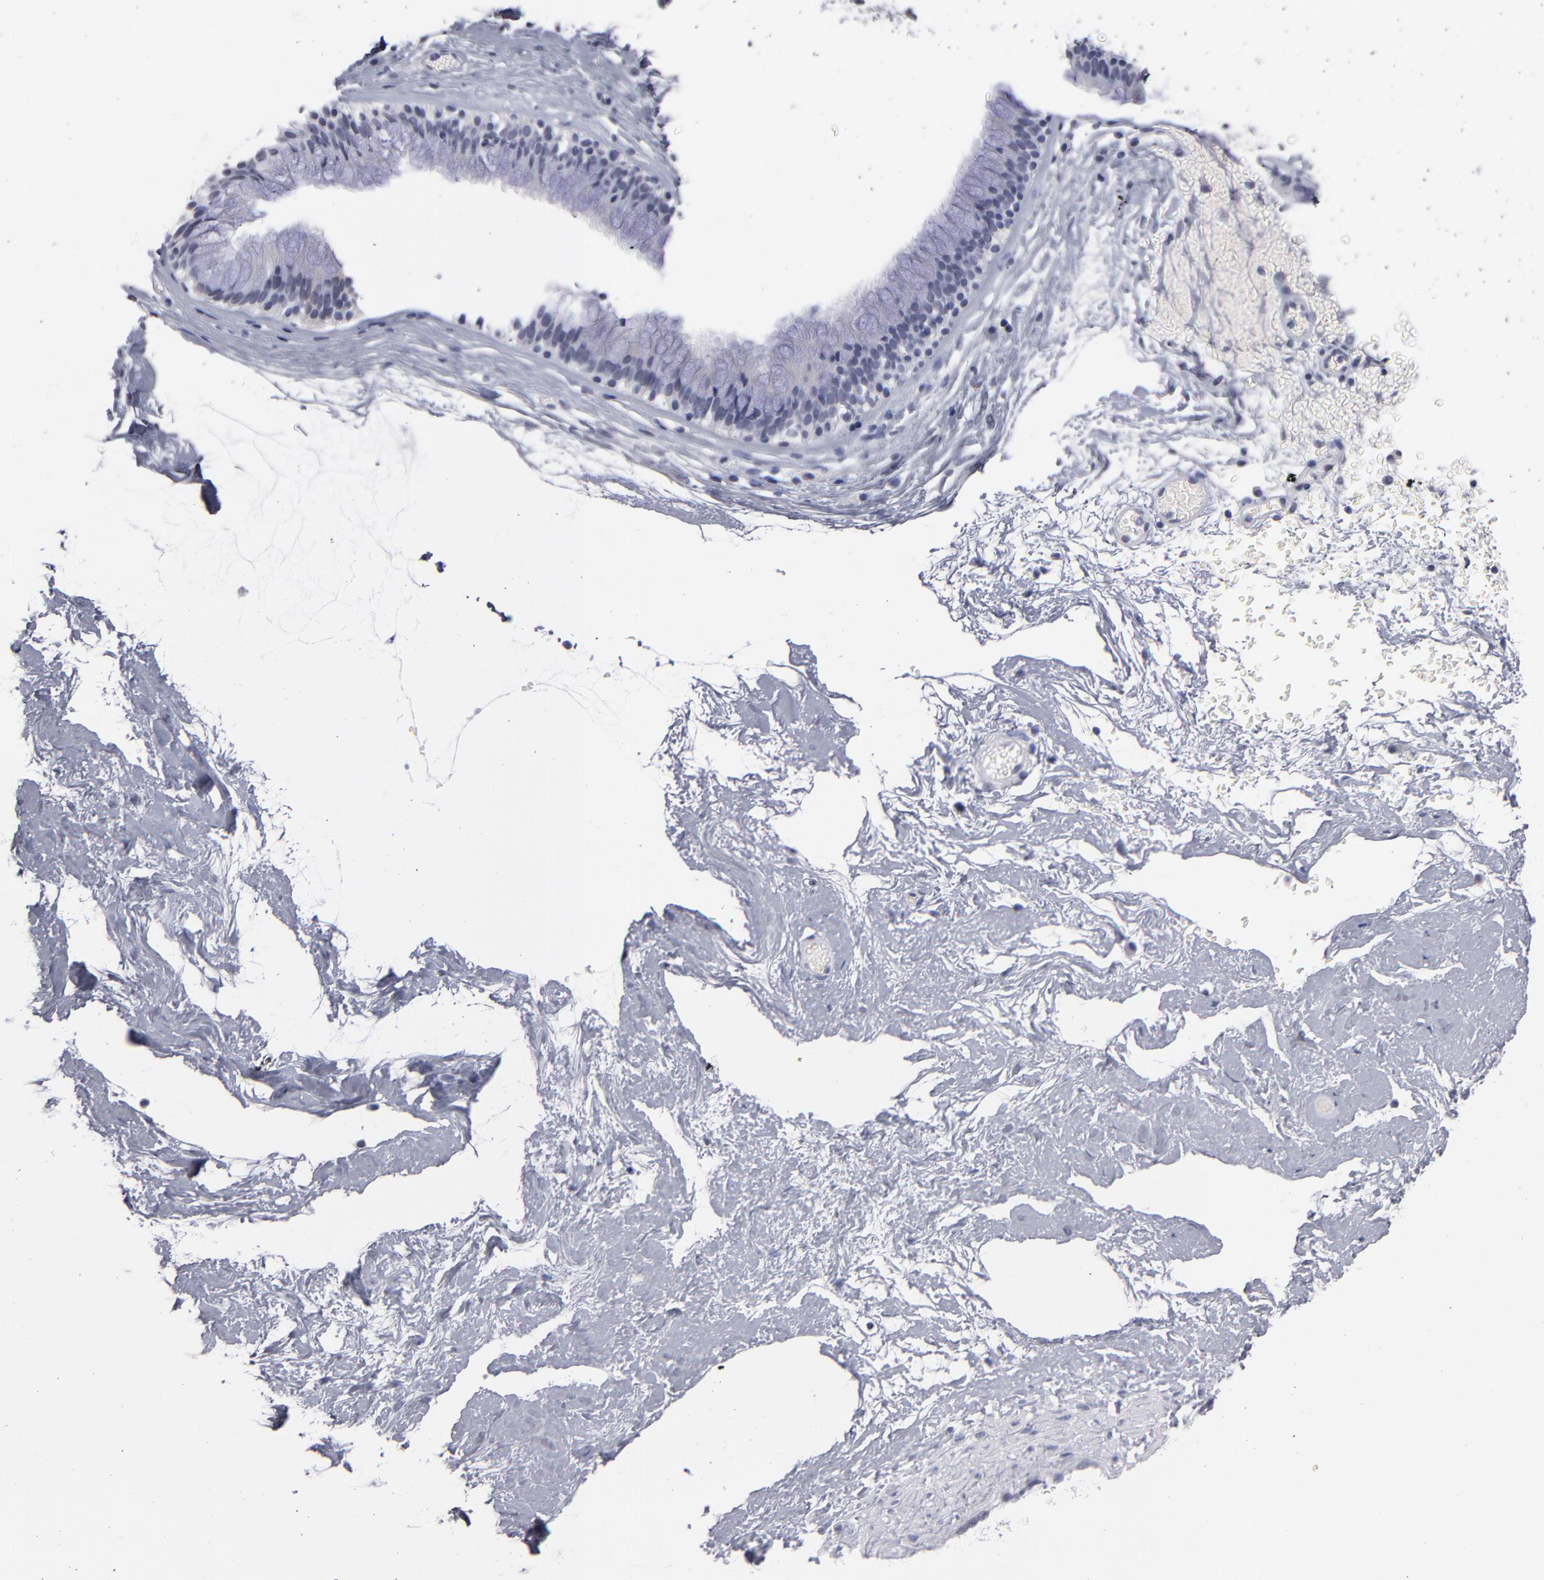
{"staining": {"intensity": "negative", "quantity": "none", "location": "none"}, "tissue": "nasopharynx", "cell_type": "Respiratory epithelial cells", "image_type": "normal", "snomed": [{"axis": "morphology", "description": "Normal tissue, NOS"}, {"axis": "morphology", "description": "Inflammation, NOS"}, {"axis": "topography", "description": "Nasopharynx"}], "caption": "Photomicrograph shows no protein expression in respiratory epithelial cells of unremarkable nasopharynx. (DAB (3,3'-diaminobenzidine) immunohistochemistry visualized using brightfield microscopy, high magnification).", "gene": "TEX11", "patient": {"sex": "male", "age": 48}}